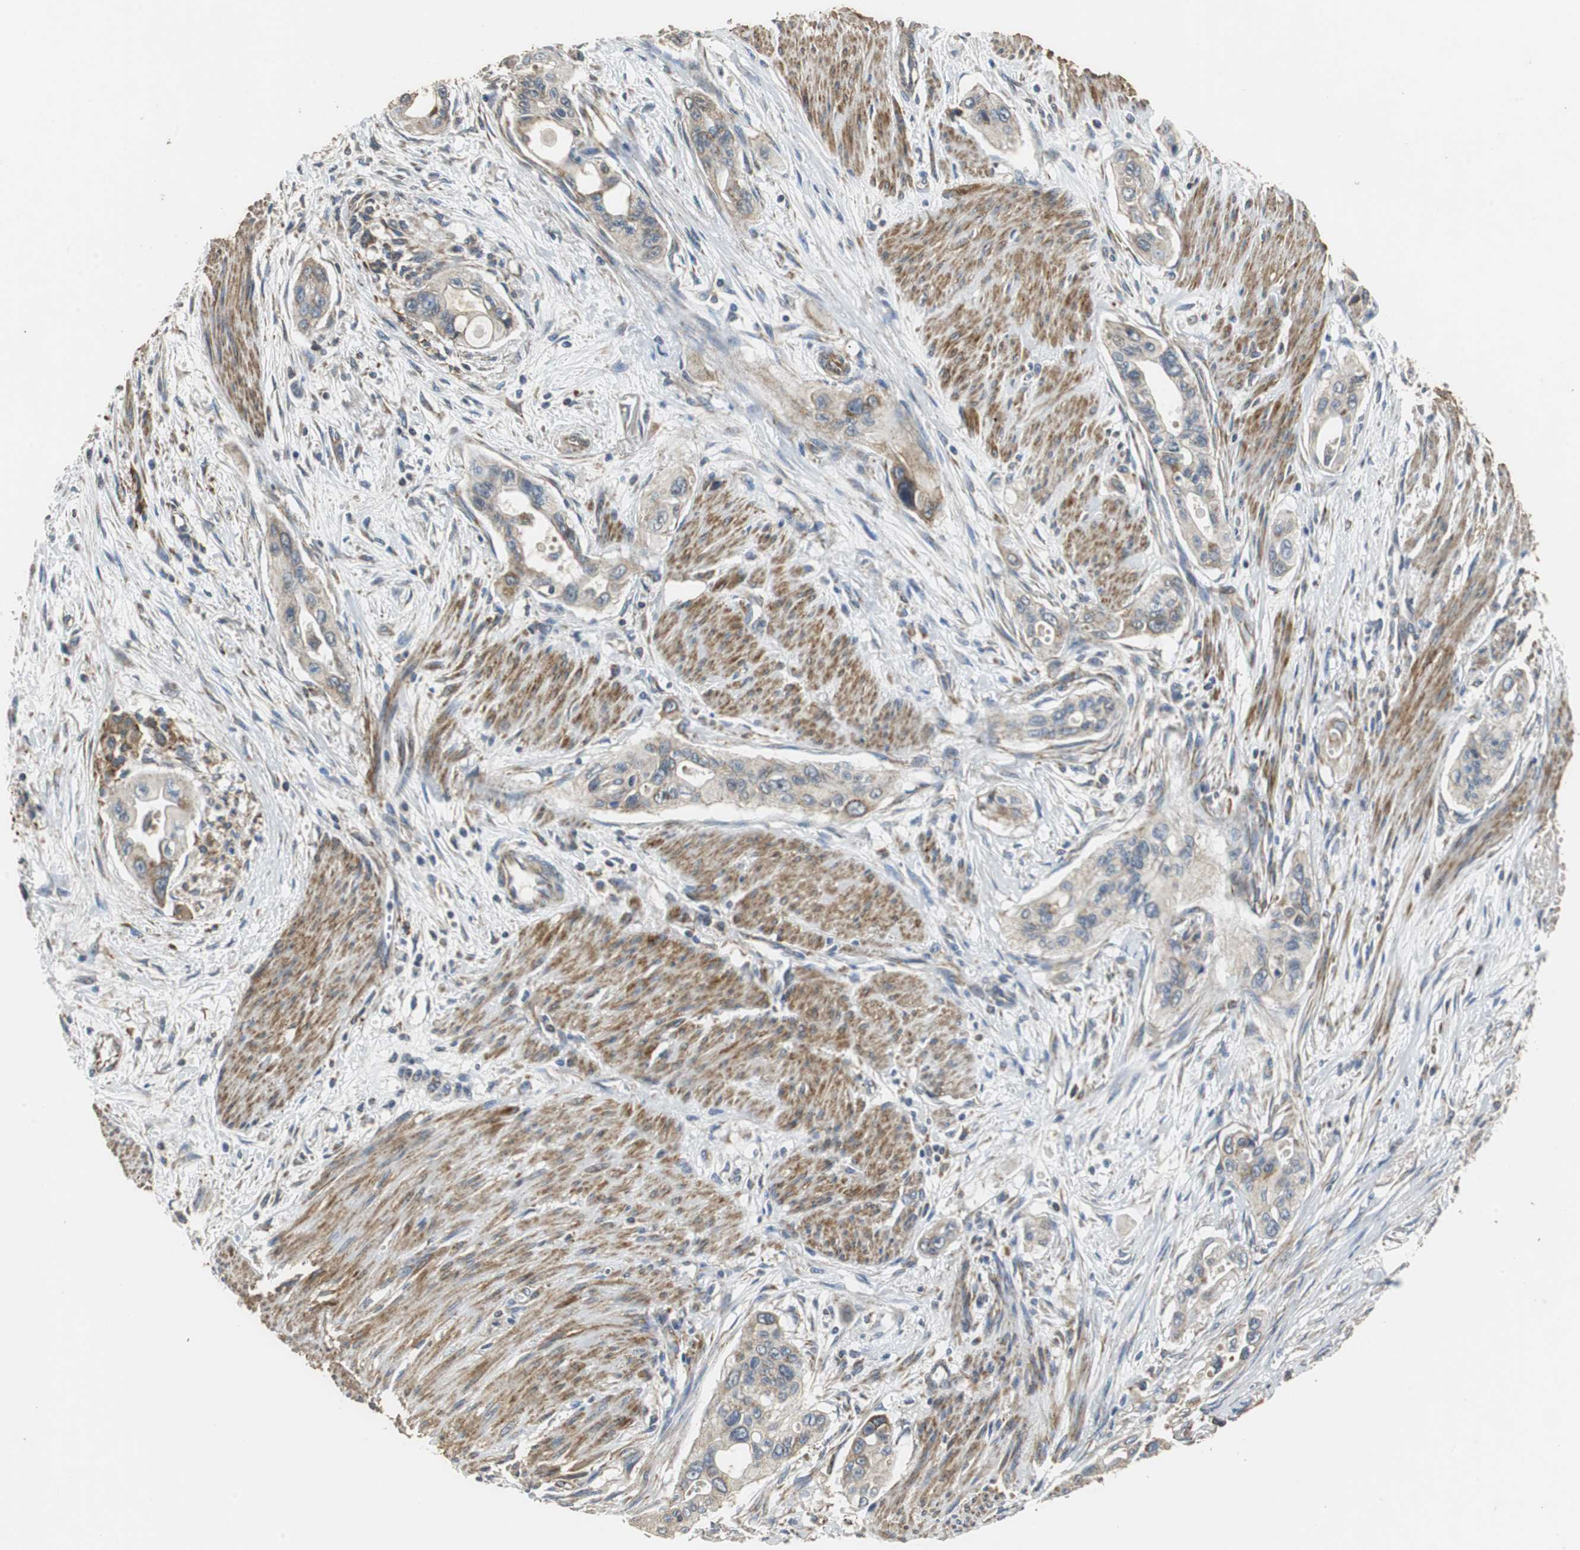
{"staining": {"intensity": "weak", "quantity": "25%-75%", "location": "cytoplasmic/membranous"}, "tissue": "pancreatic cancer", "cell_type": "Tumor cells", "image_type": "cancer", "snomed": [{"axis": "morphology", "description": "Adenocarcinoma, NOS"}, {"axis": "topography", "description": "Pancreas"}], "caption": "Immunohistochemical staining of pancreatic cancer demonstrates low levels of weak cytoplasmic/membranous positivity in approximately 25%-75% of tumor cells.", "gene": "NNT", "patient": {"sex": "male", "age": 77}}